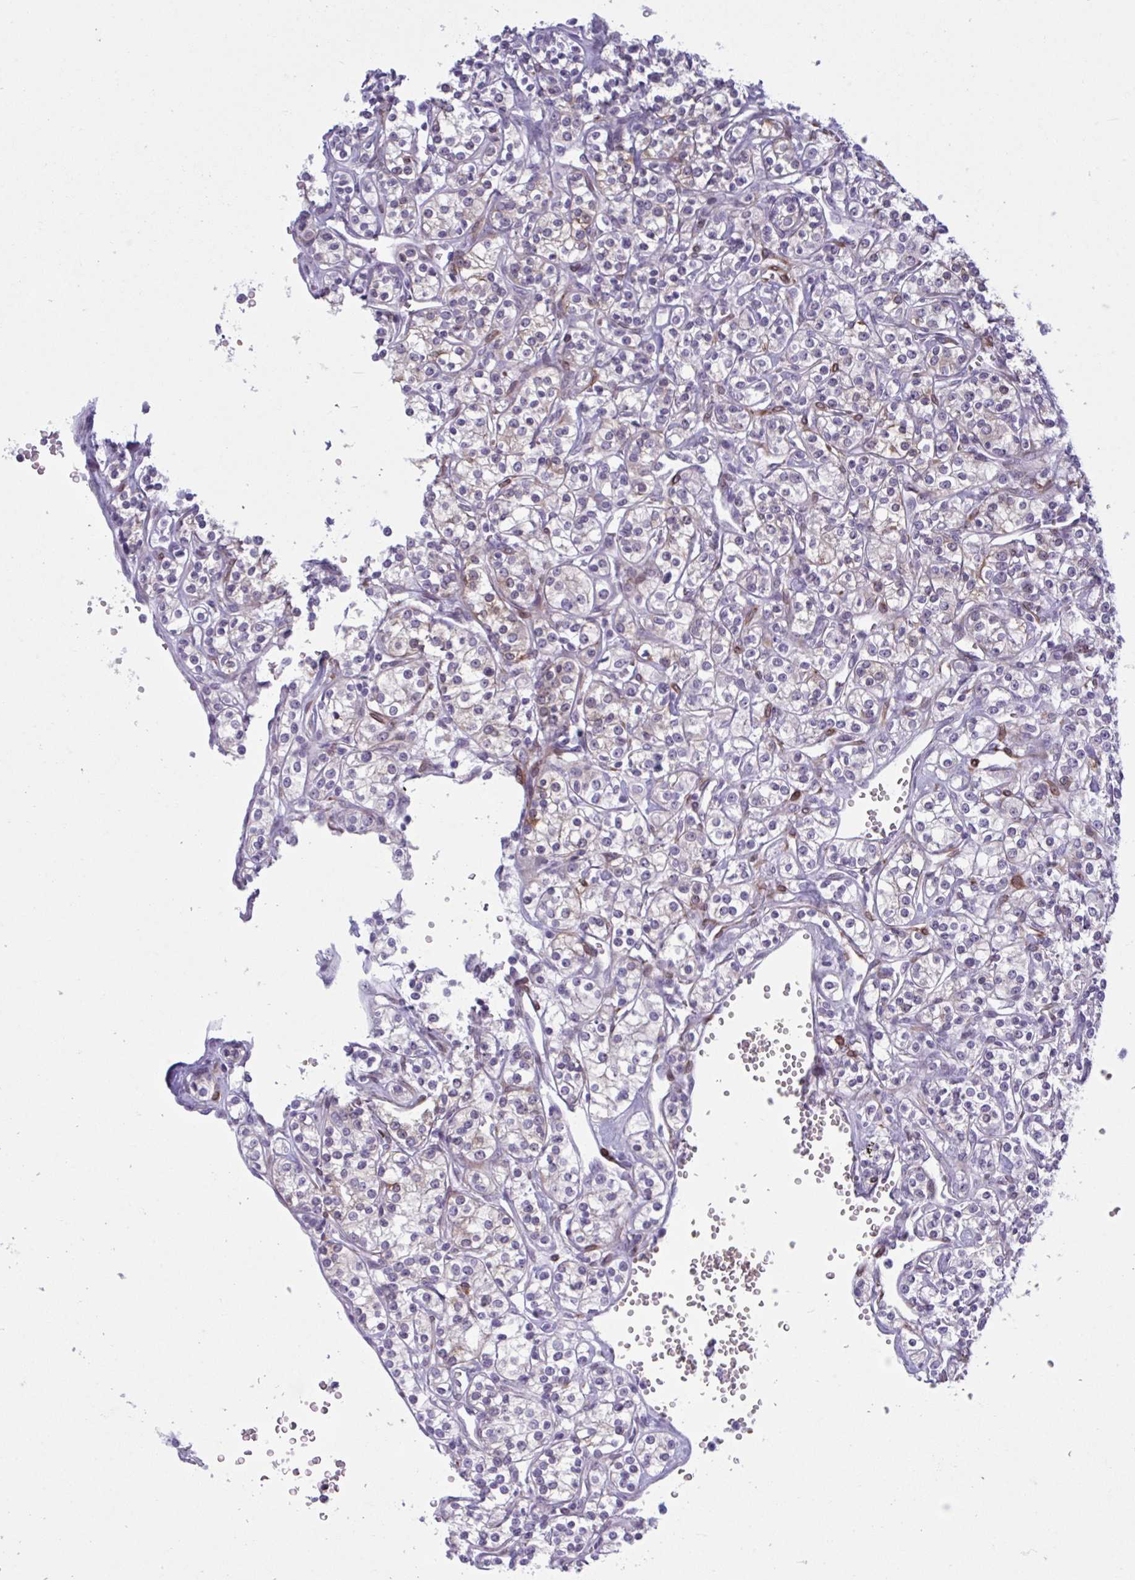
{"staining": {"intensity": "negative", "quantity": "none", "location": "none"}, "tissue": "renal cancer", "cell_type": "Tumor cells", "image_type": "cancer", "snomed": [{"axis": "morphology", "description": "Adenocarcinoma, NOS"}, {"axis": "topography", "description": "Kidney"}], "caption": "This is a histopathology image of IHC staining of renal cancer (adenocarcinoma), which shows no staining in tumor cells.", "gene": "HSD11B2", "patient": {"sex": "male", "age": 77}}